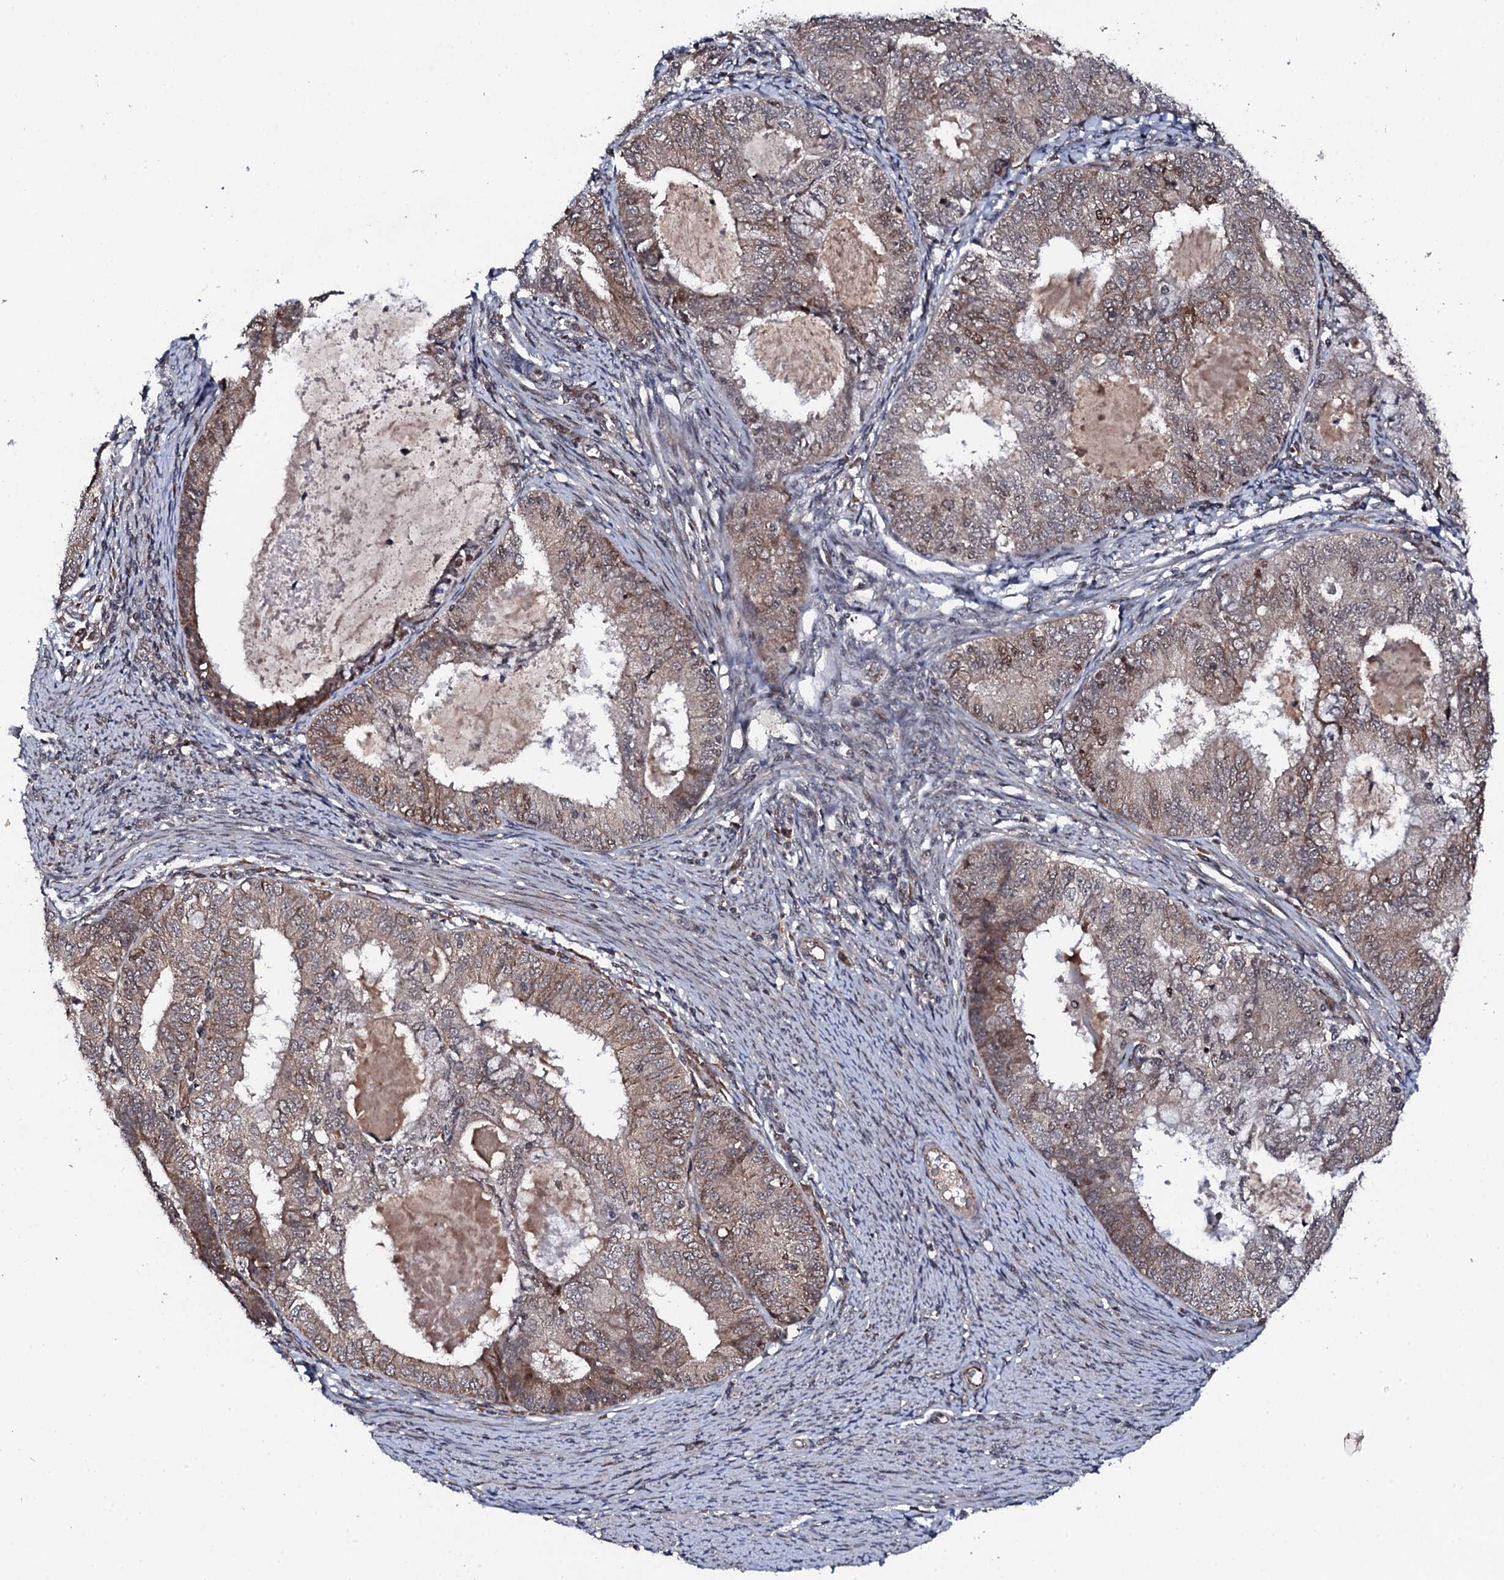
{"staining": {"intensity": "weak", "quantity": ">75%", "location": "cytoplasmic/membranous,nuclear"}, "tissue": "endometrial cancer", "cell_type": "Tumor cells", "image_type": "cancer", "snomed": [{"axis": "morphology", "description": "Adenocarcinoma, NOS"}, {"axis": "topography", "description": "Endometrium"}], "caption": "Adenocarcinoma (endometrial) stained with DAB immunohistochemistry shows low levels of weak cytoplasmic/membranous and nuclear positivity in approximately >75% of tumor cells.", "gene": "FAM111A", "patient": {"sex": "female", "age": 57}}